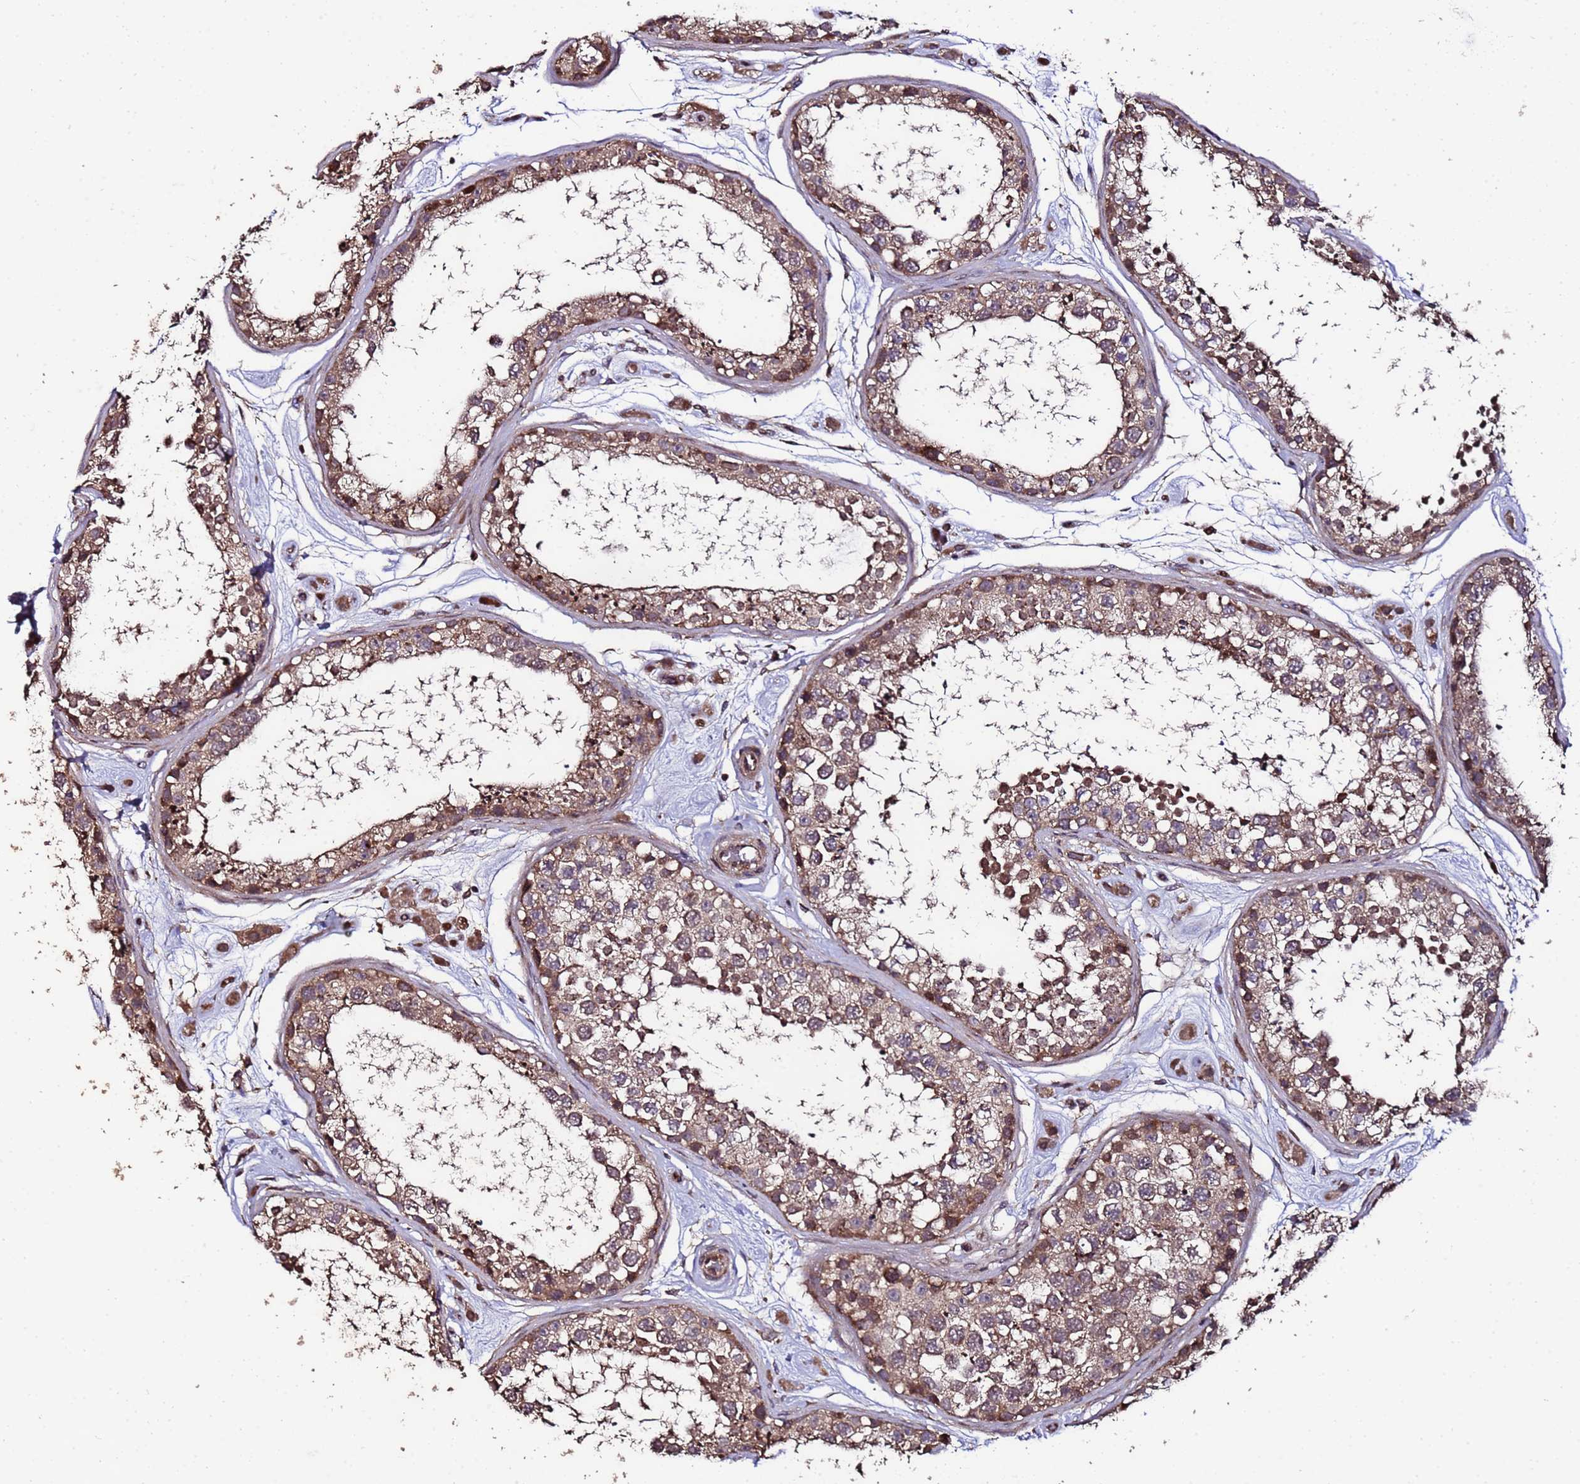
{"staining": {"intensity": "moderate", "quantity": ">75%", "location": "cytoplasmic/membranous"}, "tissue": "testis", "cell_type": "Cells in seminiferous ducts", "image_type": "normal", "snomed": [{"axis": "morphology", "description": "Normal tissue, NOS"}, {"axis": "topography", "description": "Testis"}], "caption": "This micrograph reveals immunohistochemistry (IHC) staining of normal testis, with medium moderate cytoplasmic/membranous positivity in about >75% of cells in seminiferous ducts.", "gene": "PRODH", "patient": {"sex": "male", "age": 25}}